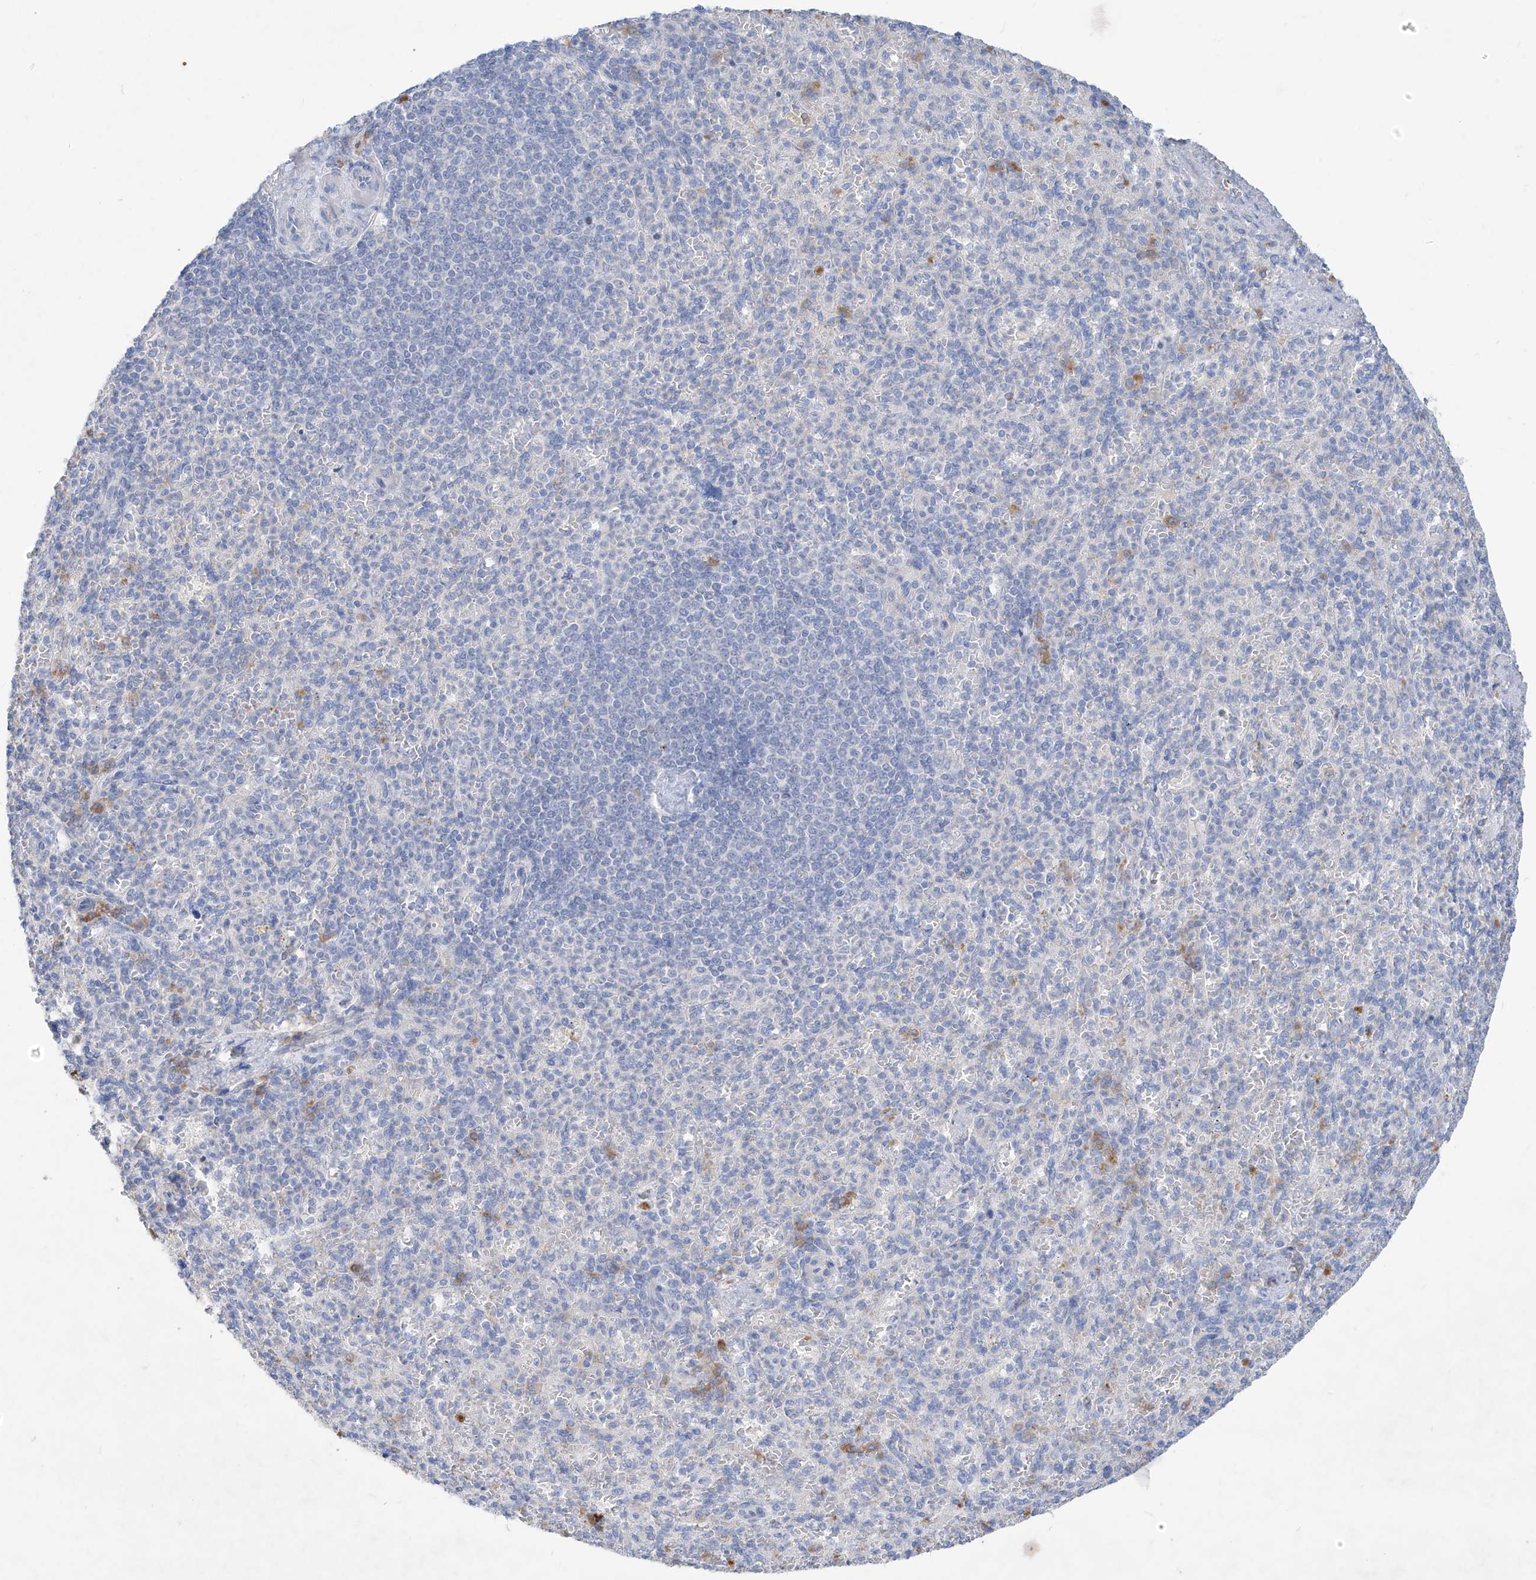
{"staining": {"intensity": "negative", "quantity": "none", "location": "none"}, "tissue": "spleen", "cell_type": "Cells in red pulp", "image_type": "normal", "snomed": [{"axis": "morphology", "description": "Normal tissue, NOS"}, {"axis": "topography", "description": "Spleen"}], "caption": "Spleen stained for a protein using immunohistochemistry shows no staining cells in red pulp.", "gene": "ASNS", "patient": {"sex": "female", "age": 74}}